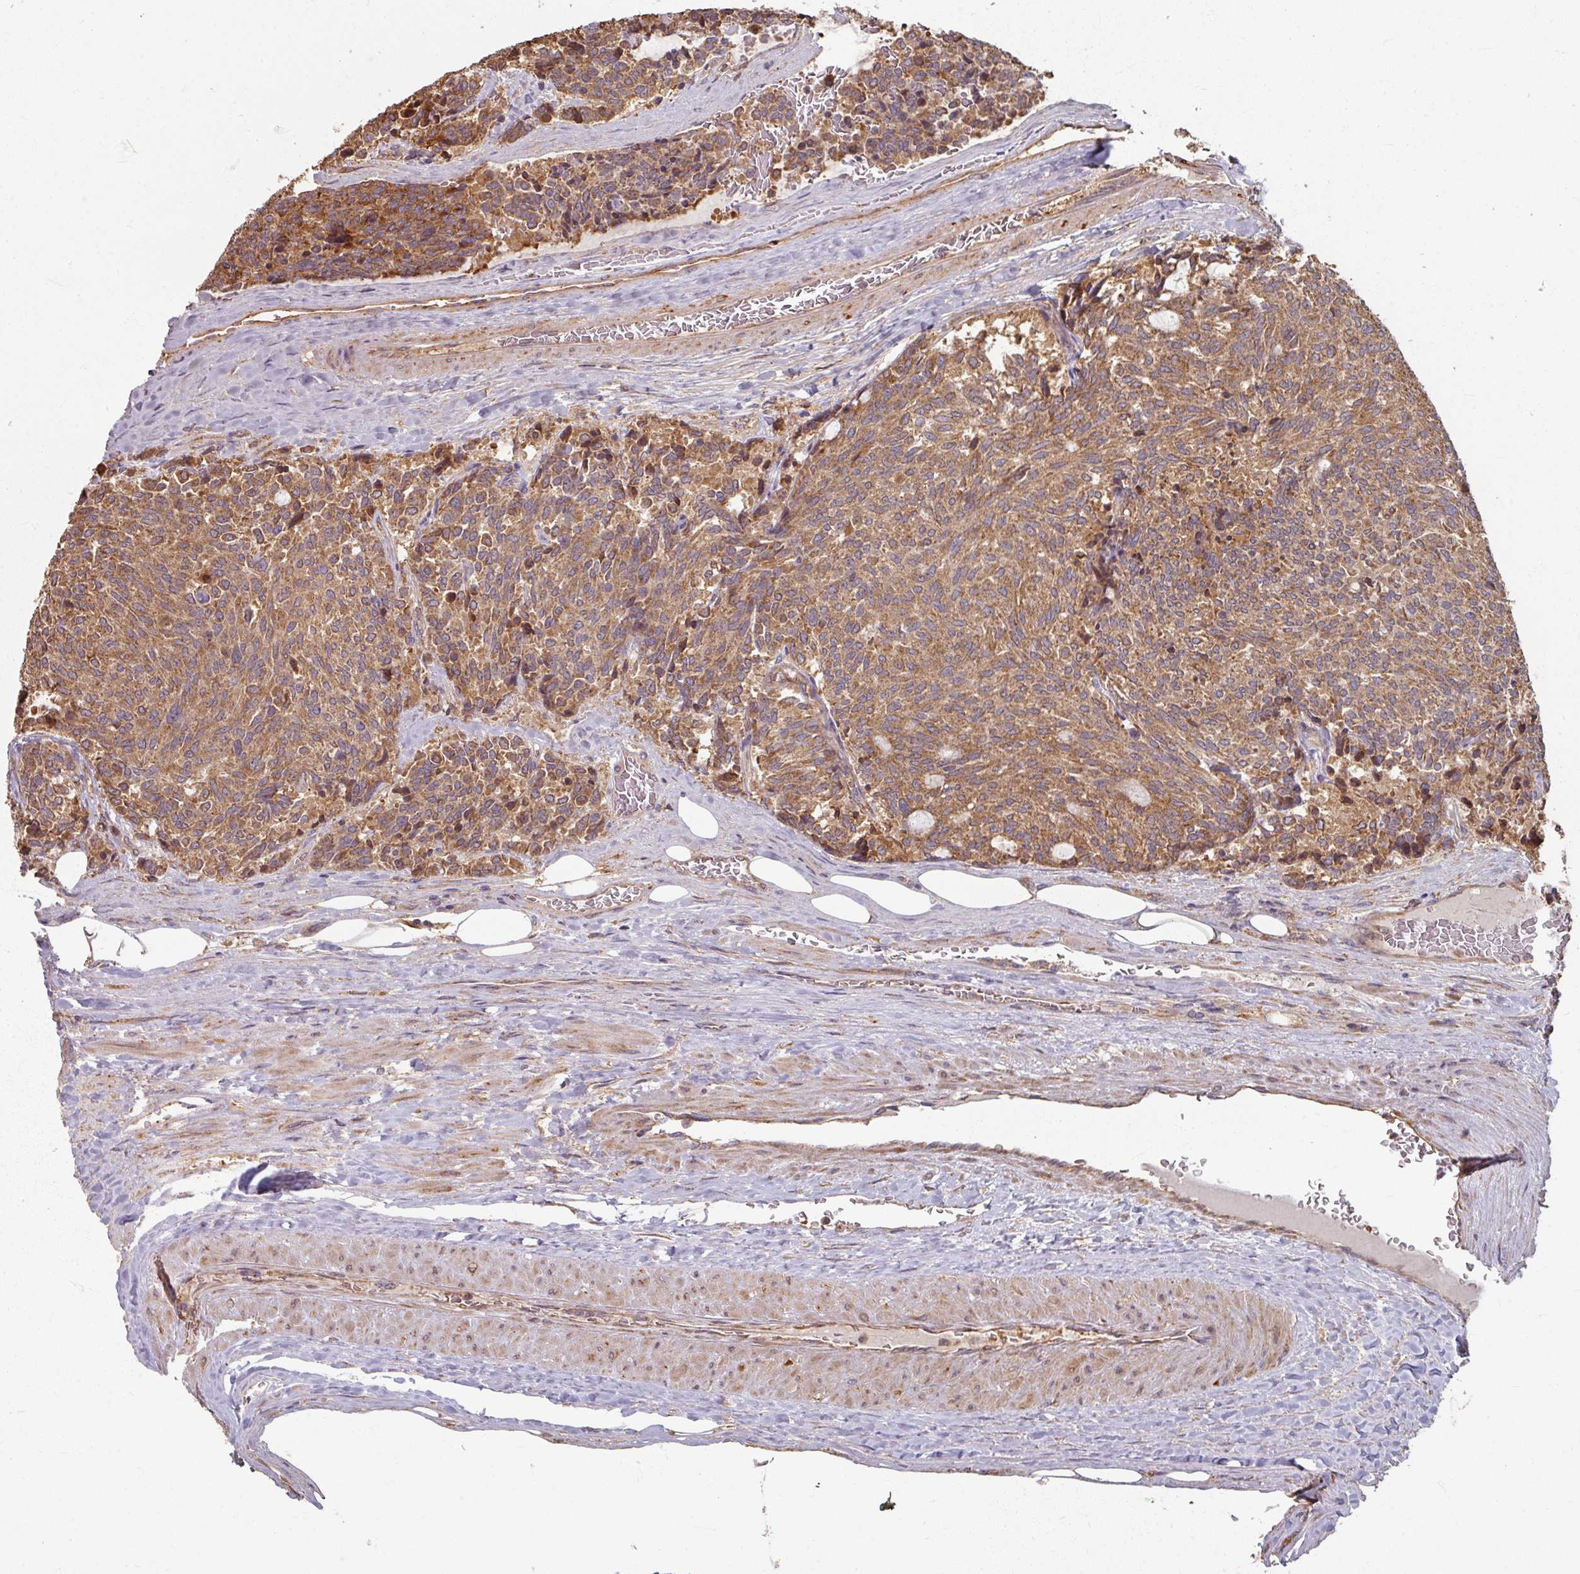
{"staining": {"intensity": "moderate", "quantity": ">75%", "location": "cytoplasmic/membranous"}, "tissue": "carcinoid", "cell_type": "Tumor cells", "image_type": "cancer", "snomed": [{"axis": "morphology", "description": "Carcinoid, malignant, NOS"}, {"axis": "topography", "description": "Pancreas"}], "caption": "Immunohistochemical staining of carcinoid exhibits medium levels of moderate cytoplasmic/membranous protein positivity in about >75% of tumor cells.", "gene": "CCDC68", "patient": {"sex": "female", "age": 54}}